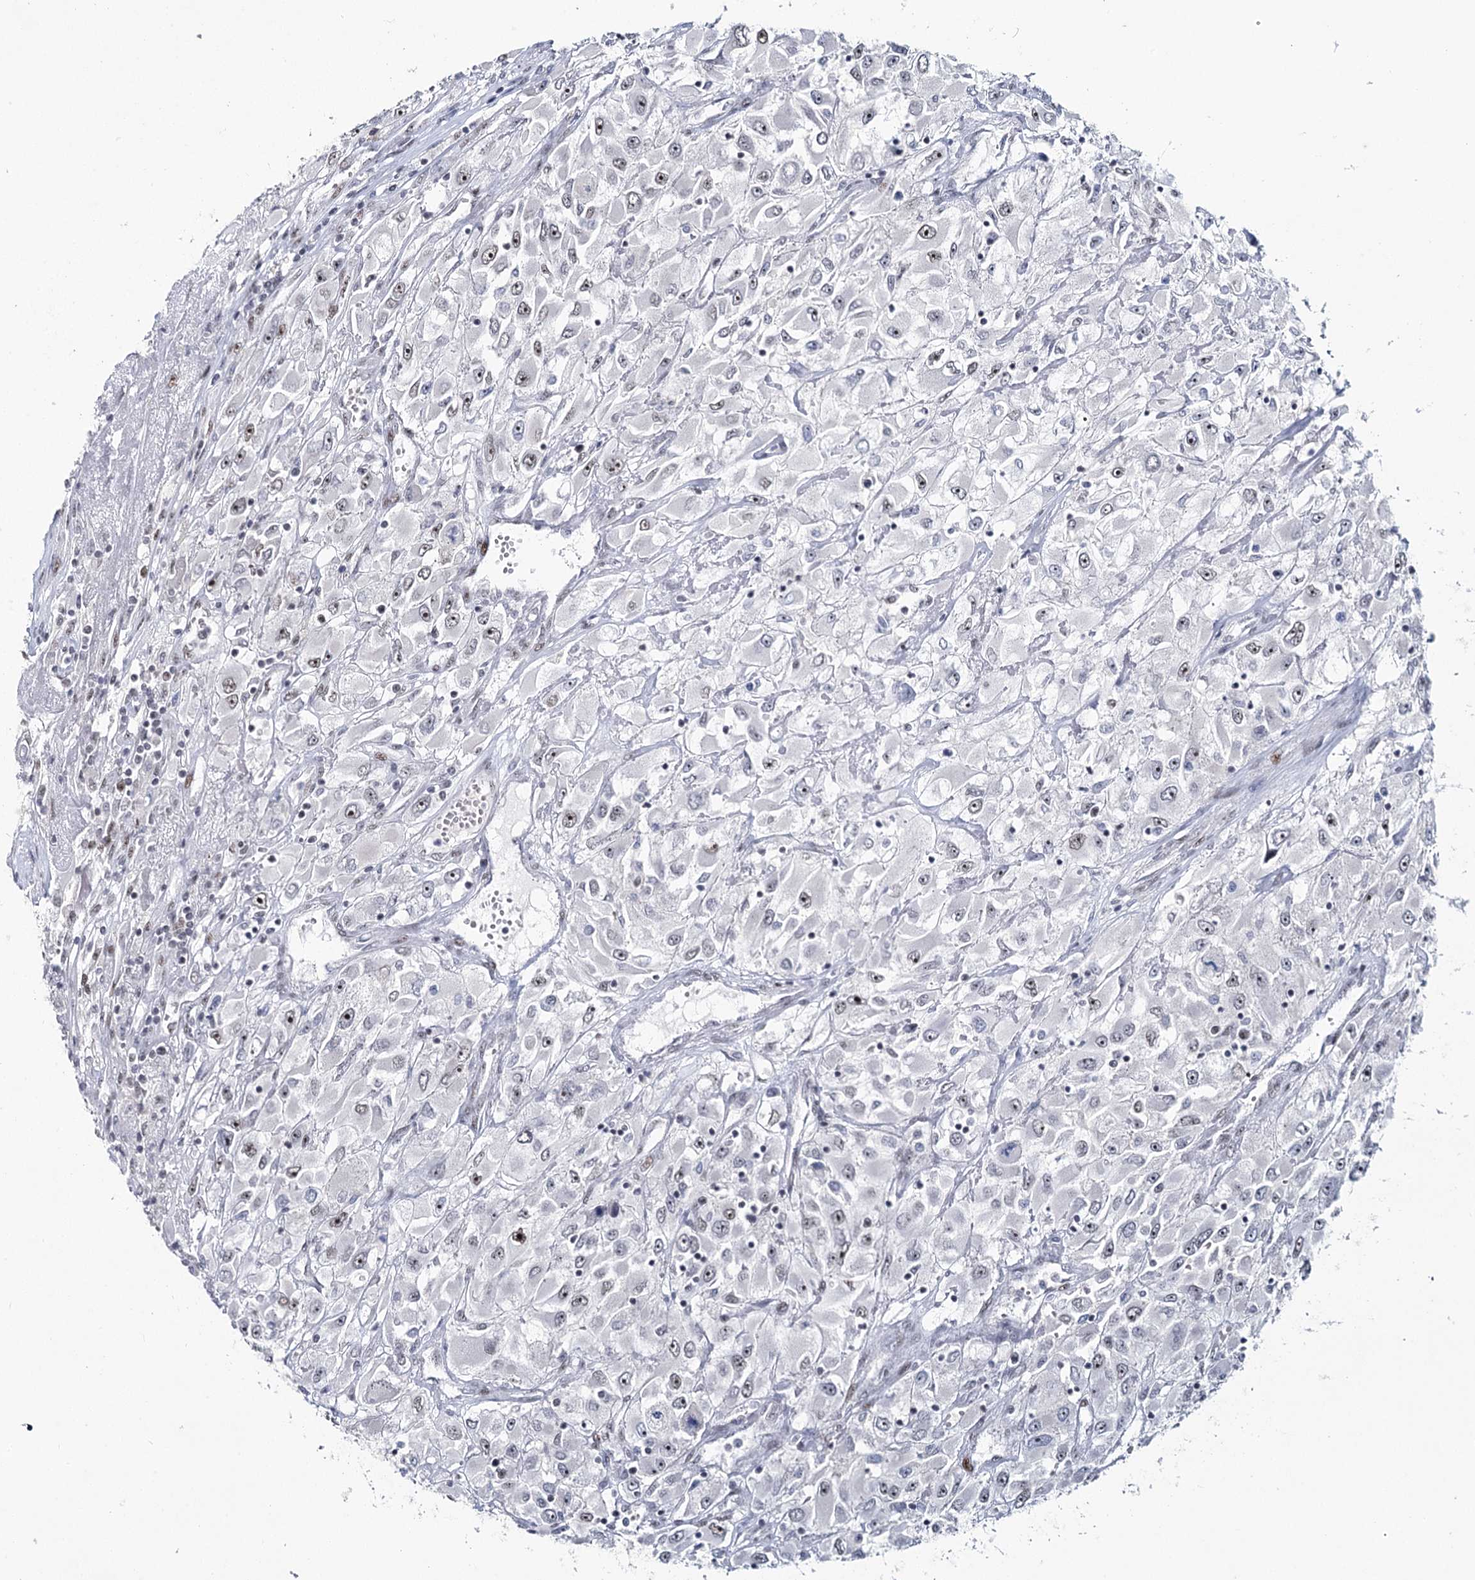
{"staining": {"intensity": "strong", "quantity": ">75%", "location": "nuclear"}, "tissue": "renal cancer", "cell_type": "Tumor cells", "image_type": "cancer", "snomed": [{"axis": "morphology", "description": "Adenocarcinoma, NOS"}, {"axis": "topography", "description": "Kidney"}], "caption": "There is high levels of strong nuclear positivity in tumor cells of adenocarcinoma (renal), as demonstrated by immunohistochemical staining (brown color).", "gene": "SCAF8", "patient": {"sex": "female", "age": 52}}